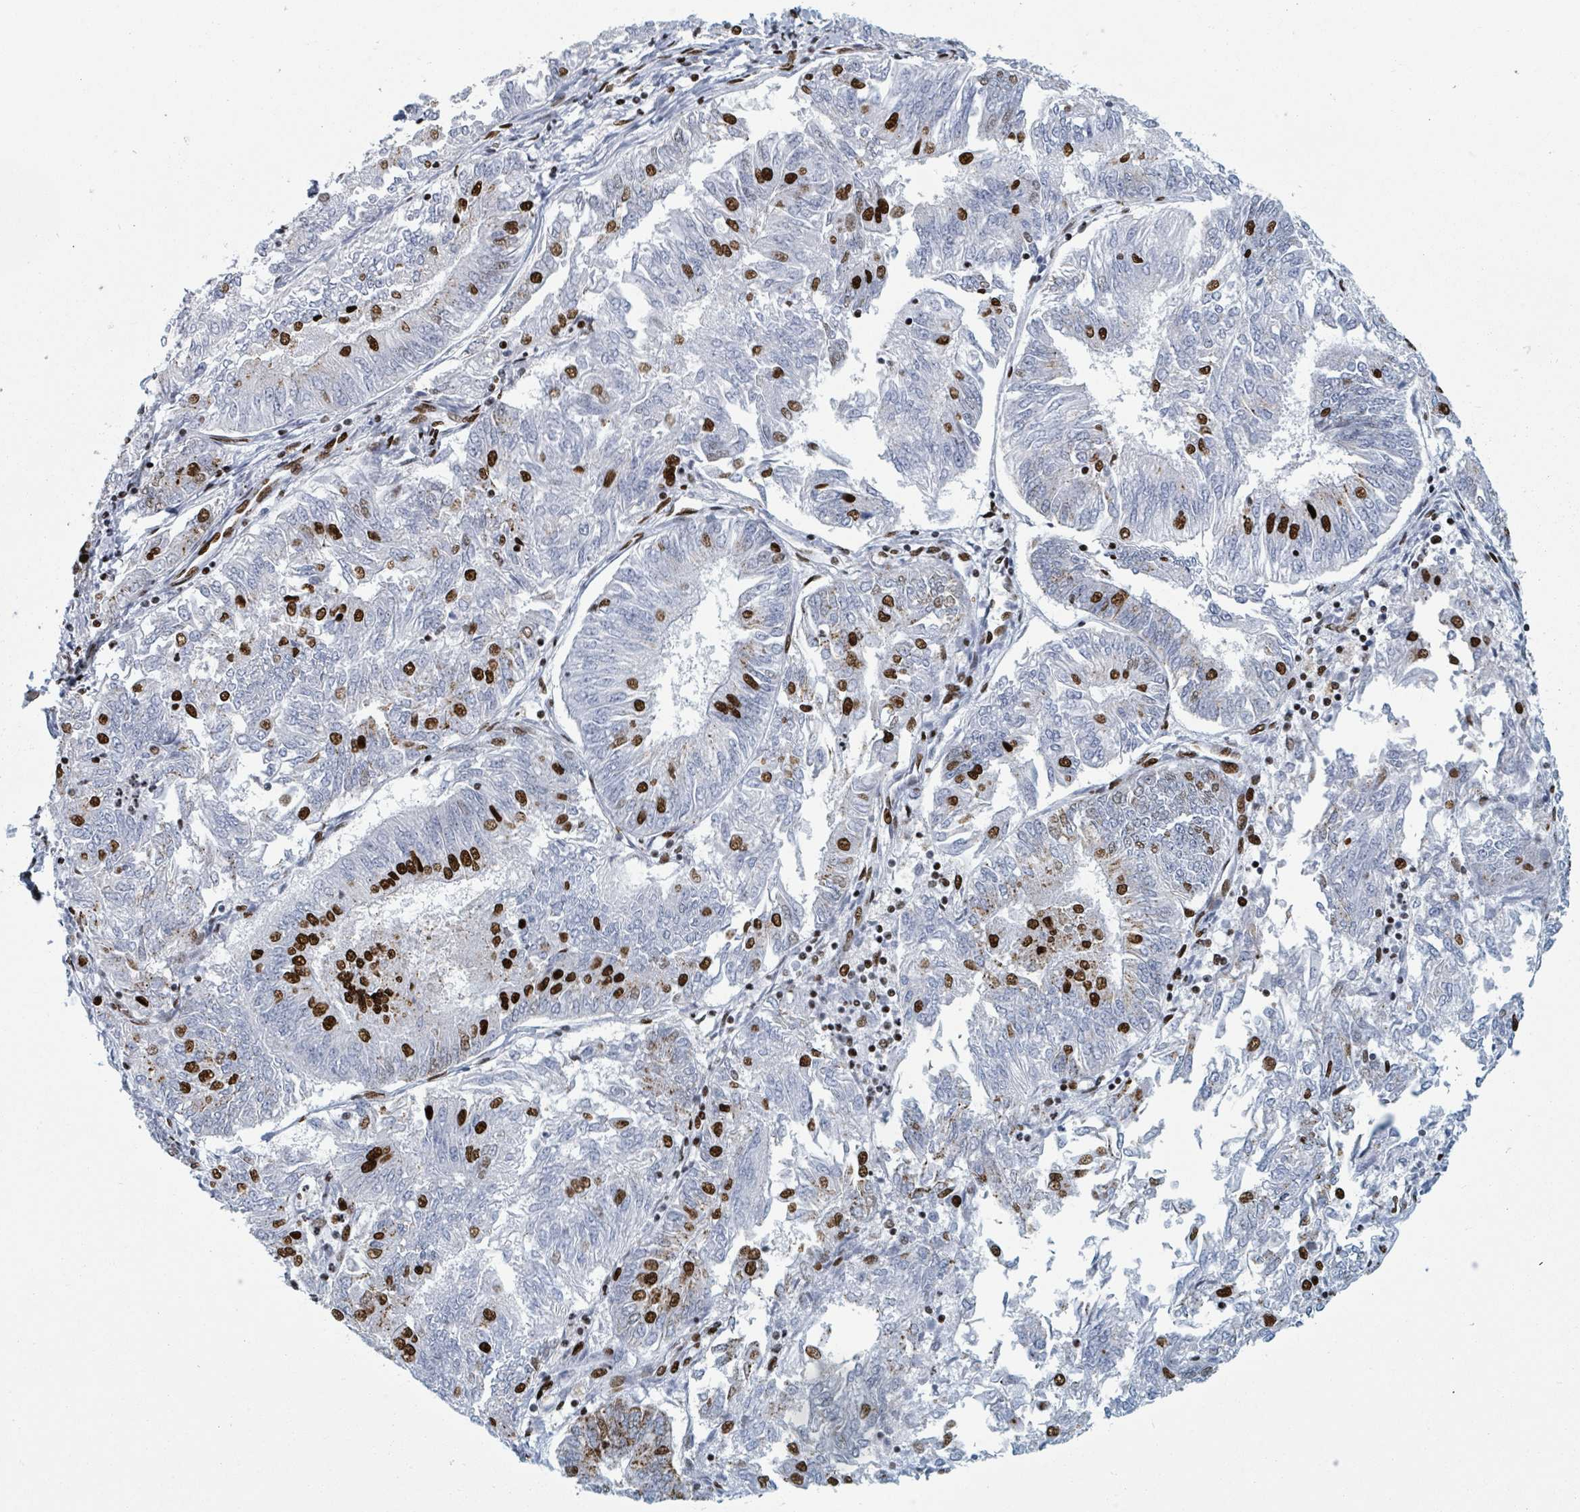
{"staining": {"intensity": "strong", "quantity": "25%-75%", "location": "nuclear"}, "tissue": "endometrial cancer", "cell_type": "Tumor cells", "image_type": "cancer", "snomed": [{"axis": "morphology", "description": "Adenocarcinoma, NOS"}, {"axis": "topography", "description": "Endometrium"}], "caption": "An immunohistochemistry (IHC) image of tumor tissue is shown. Protein staining in brown highlights strong nuclear positivity in adenocarcinoma (endometrial) within tumor cells.", "gene": "DHX16", "patient": {"sex": "female", "age": 58}}